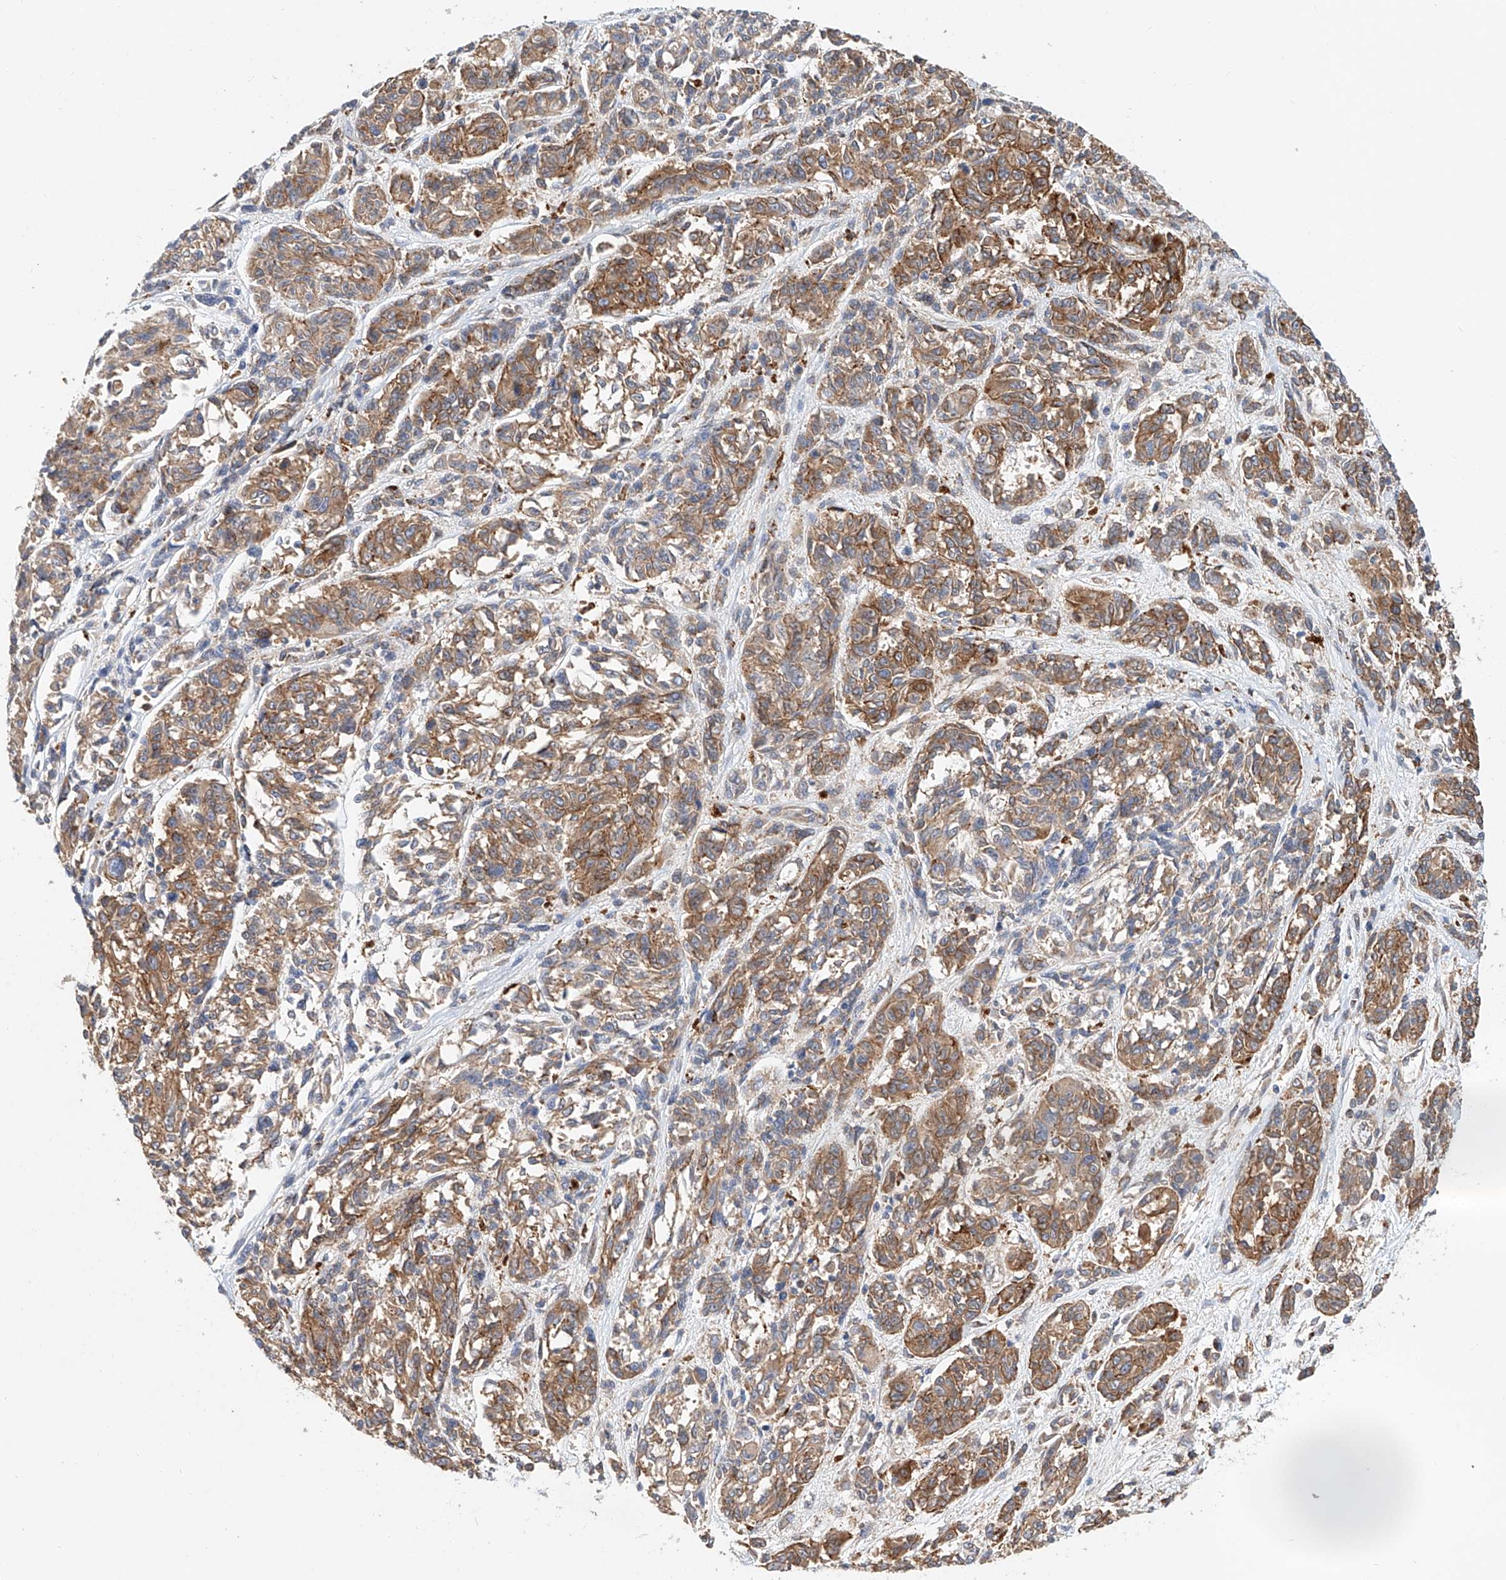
{"staining": {"intensity": "moderate", "quantity": ">75%", "location": "cytoplasmic/membranous"}, "tissue": "melanoma", "cell_type": "Tumor cells", "image_type": "cancer", "snomed": [{"axis": "morphology", "description": "Malignant melanoma, NOS"}, {"axis": "topography", "description": "Skin"}], "caption": "Malignant melanoma was stained to show a protein in brown. There is medium levels of moderate cytoplasmic/membranous expression in about >75% of tumor cells.", "gene": "HGSNAT", "patient": {"sex": "male", "age": 53}}